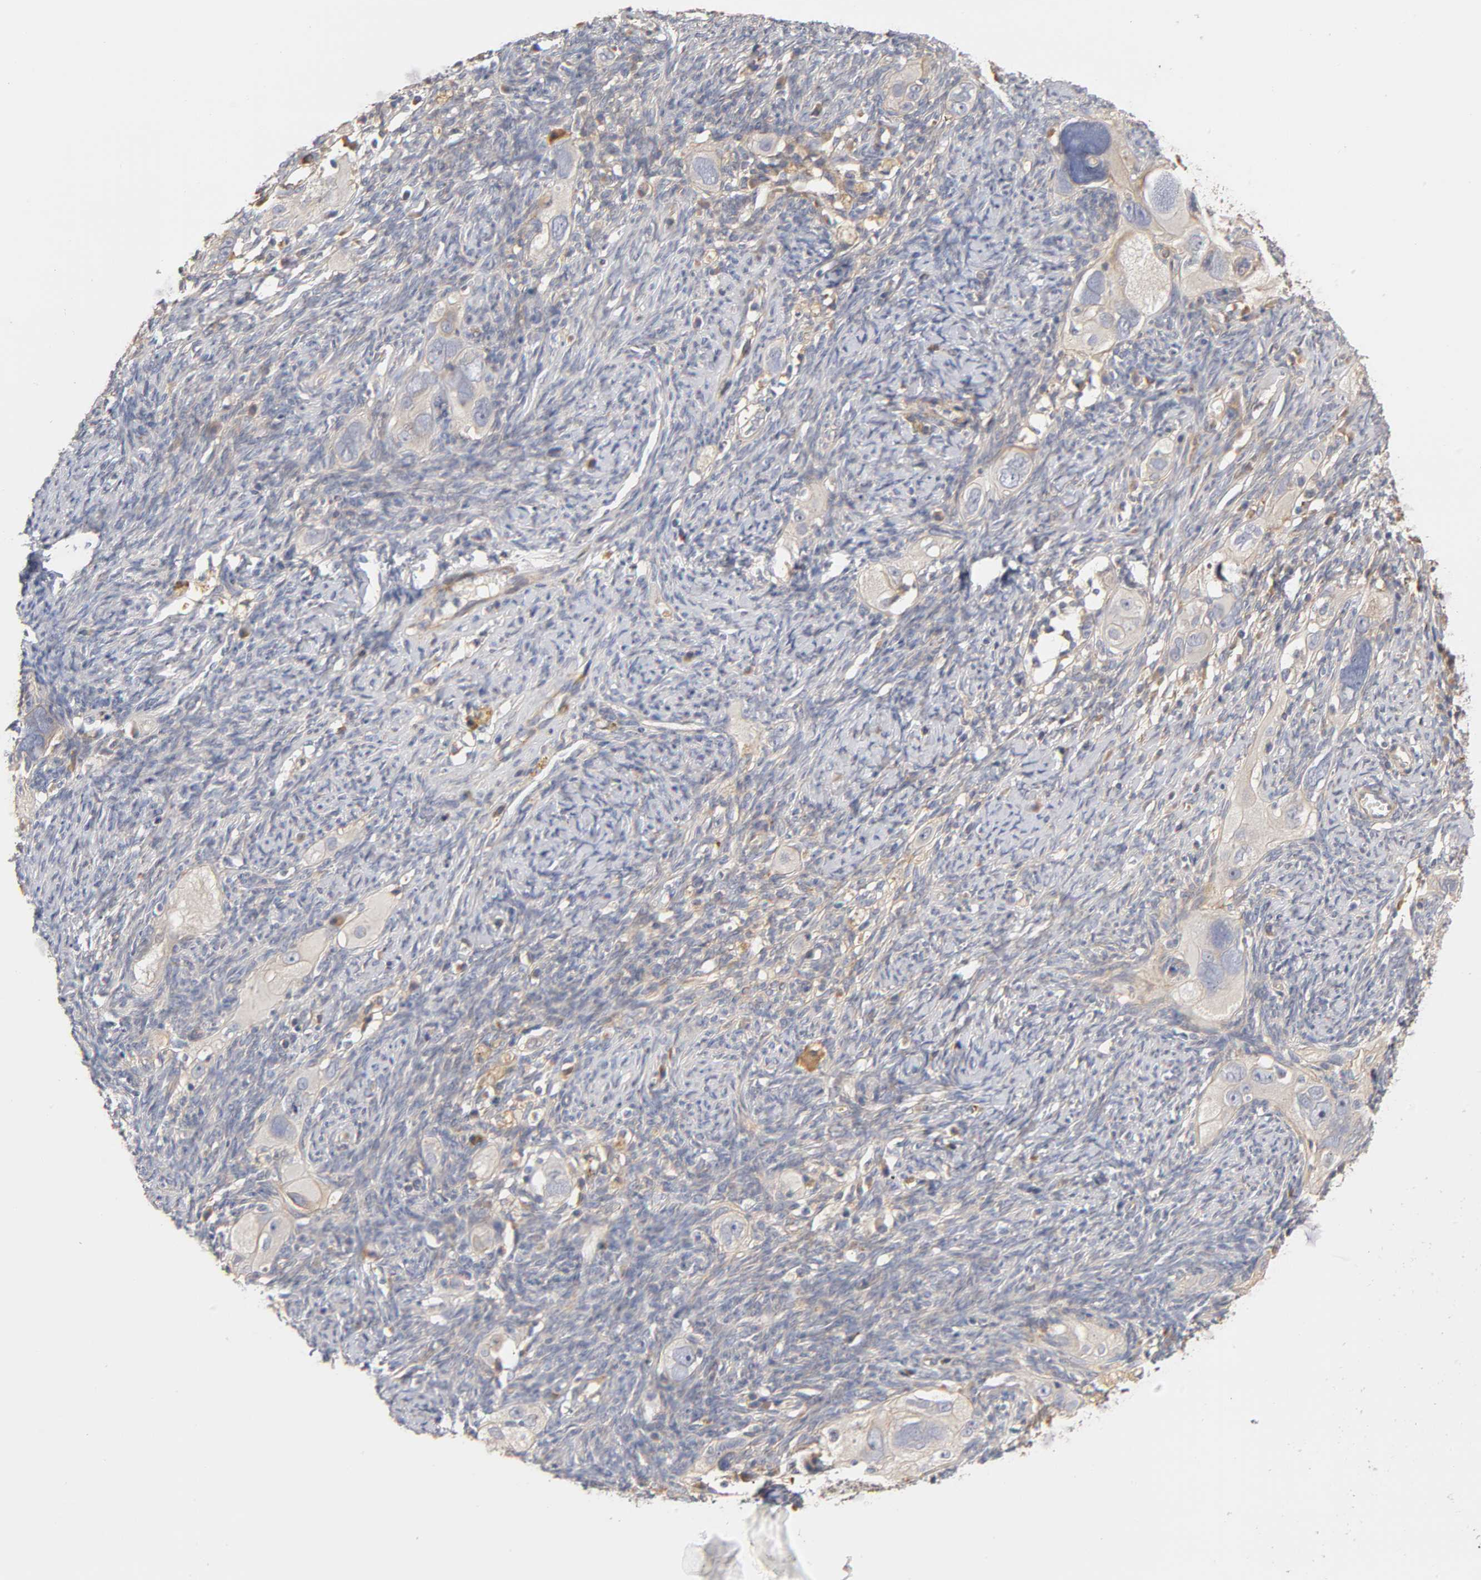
{"staining": {"intensity": "negative", "quantity": "none", "location": "none"}, "tissue": "ovarian cancer", "cell_type": "Tumor cells", "image_type": "cancer", "snomed": [{"axis": "morphology", "description": "Normal tissue, NOS"}, {"axis": "morphology", "description": "Cystadenocarcinoma, serous, NOS"}, {"axis": "topography", "description": "Ovary"}], "caption": "This image is of serous cystadenocarcinoma (ovarian) stained with immunohistochemistry to label a protein in brown with the nuclei are counter-stained blue. There is no expression in tumor cells. (Stains: DAB (3,3'-diaminobenzidine) immunohistochemistry (IHC) with hematoxylin counter stain, Microscopy: brightfield microscopy at high magnification).", "gene": "LAMB1", "patient": {"sex": "female", "age": 62}}